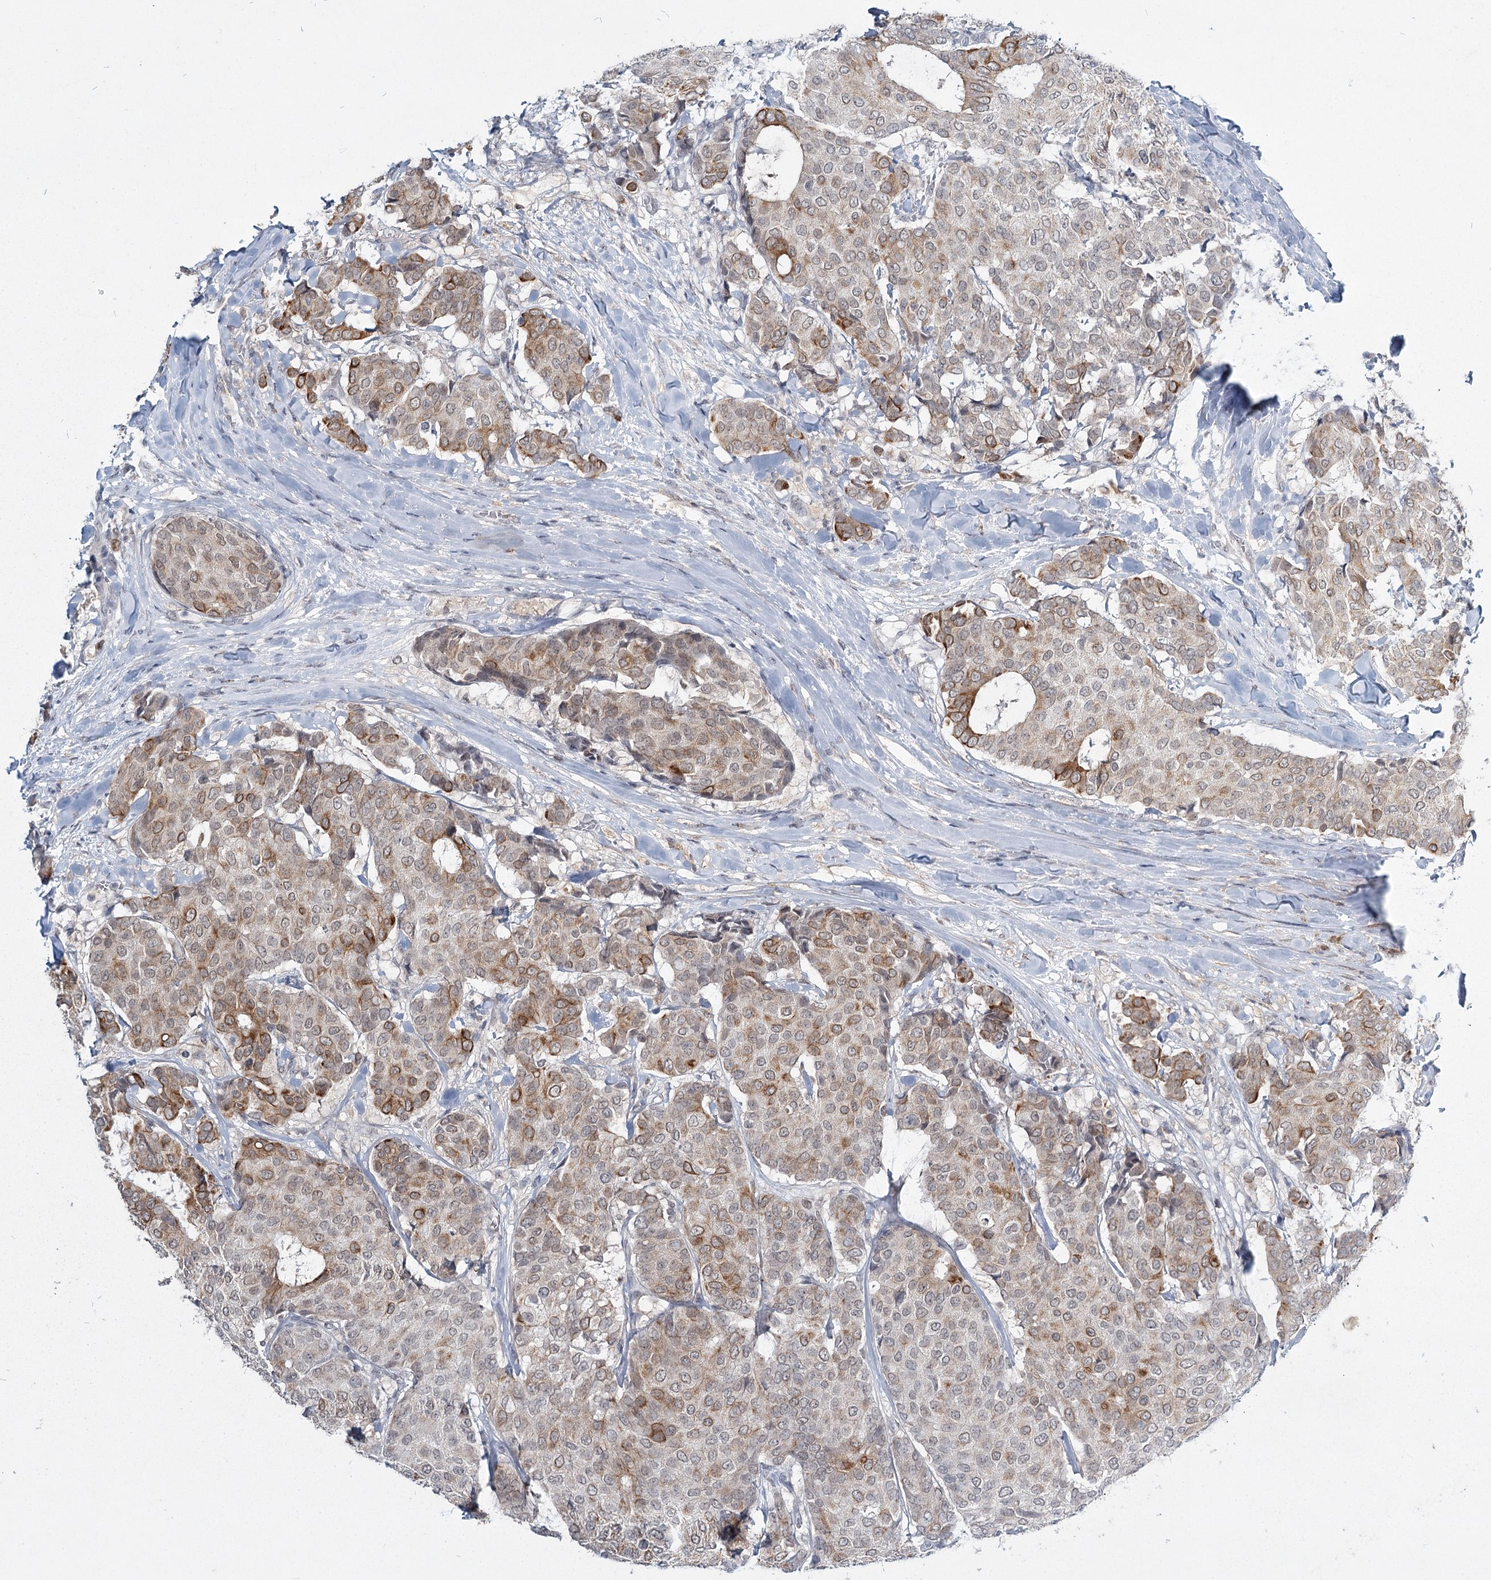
{"staining": {"intensity": "moderate", "quantity": "25%-75%", "location": "cytoplasmic/membranous"}, "tissue": "breast cancer", "cell_type": "Tumor cells", "image_type": "cancer", "snomed": [{"axis": "morphology", "description": "Duct carcinoma"}, {"axis": "topography", "description": "Breast"}], "caption": "This histopathology image demonstrates breast cancer (infiltrating ductal carcinoma) stained with IHC to label a protein in brown. The cytoplasmic/membranous of tumor cells show moderate positivity for the protein. Nuclei are counter-stained blue.", "gene": "TMEM70", "patient": {"sex": "female", "age": 75}}